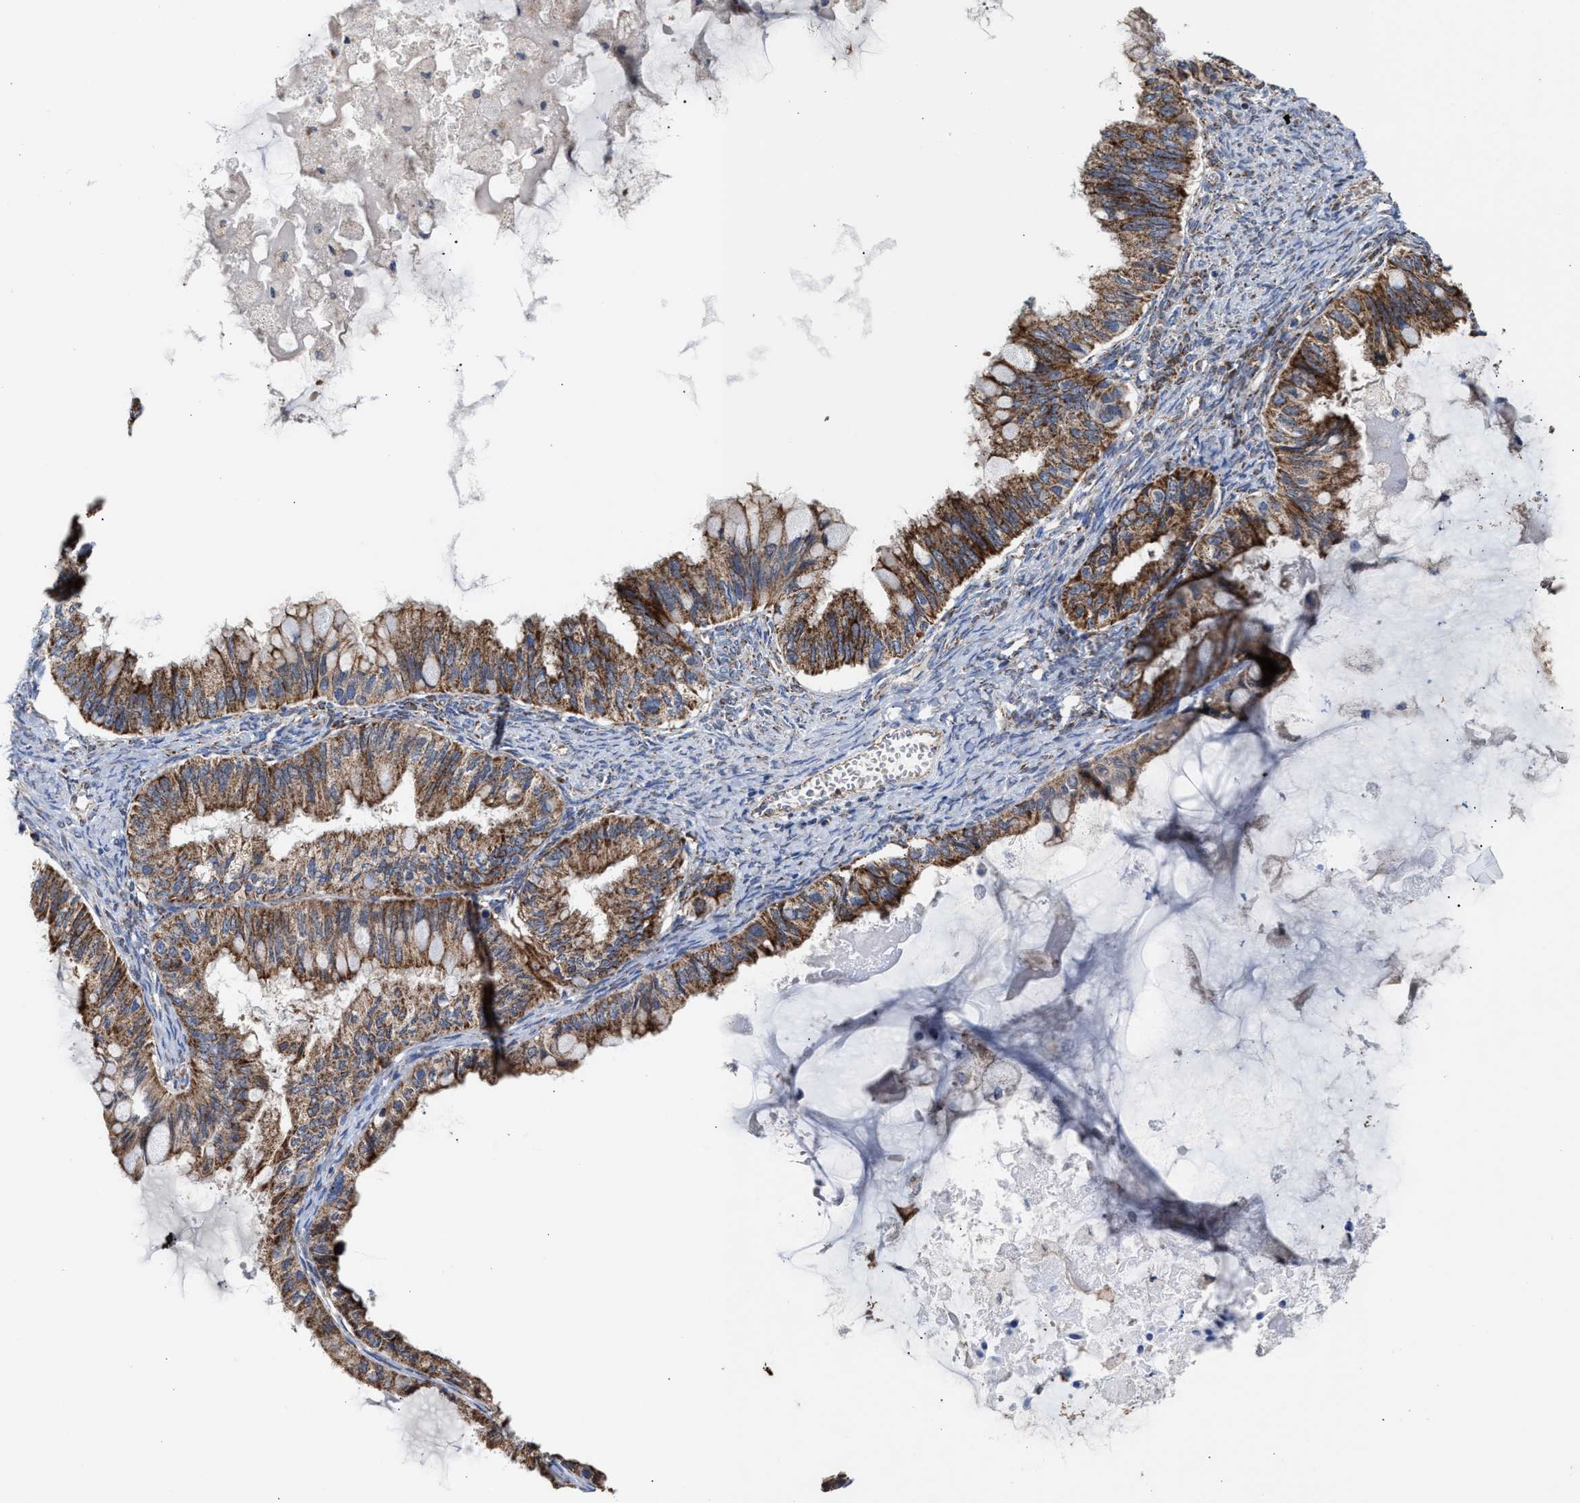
{"staining": {"intensity": "moderate", "quantity": ">75%", "location": "cytoplasmic/membranous"}, "tissue": "ovarian cancer", "cell_type": "Tumor cells", "image_type": "cancer", "snomed": [{"axis": "morphology", "description": "Cystadenocarcinoma, mucinous, NOS"}, {"axis": "topography", "description": "Ovary"}], "caption": "Mucinous cystadenocarcinoma (ovarian) stained for a protein (brown) reveals moderate cytoplasmic/membranous positive staining in approximately >75% of tumor cells.", "gene": "MECR", "patient": {"sex": "female", "age": 80}}